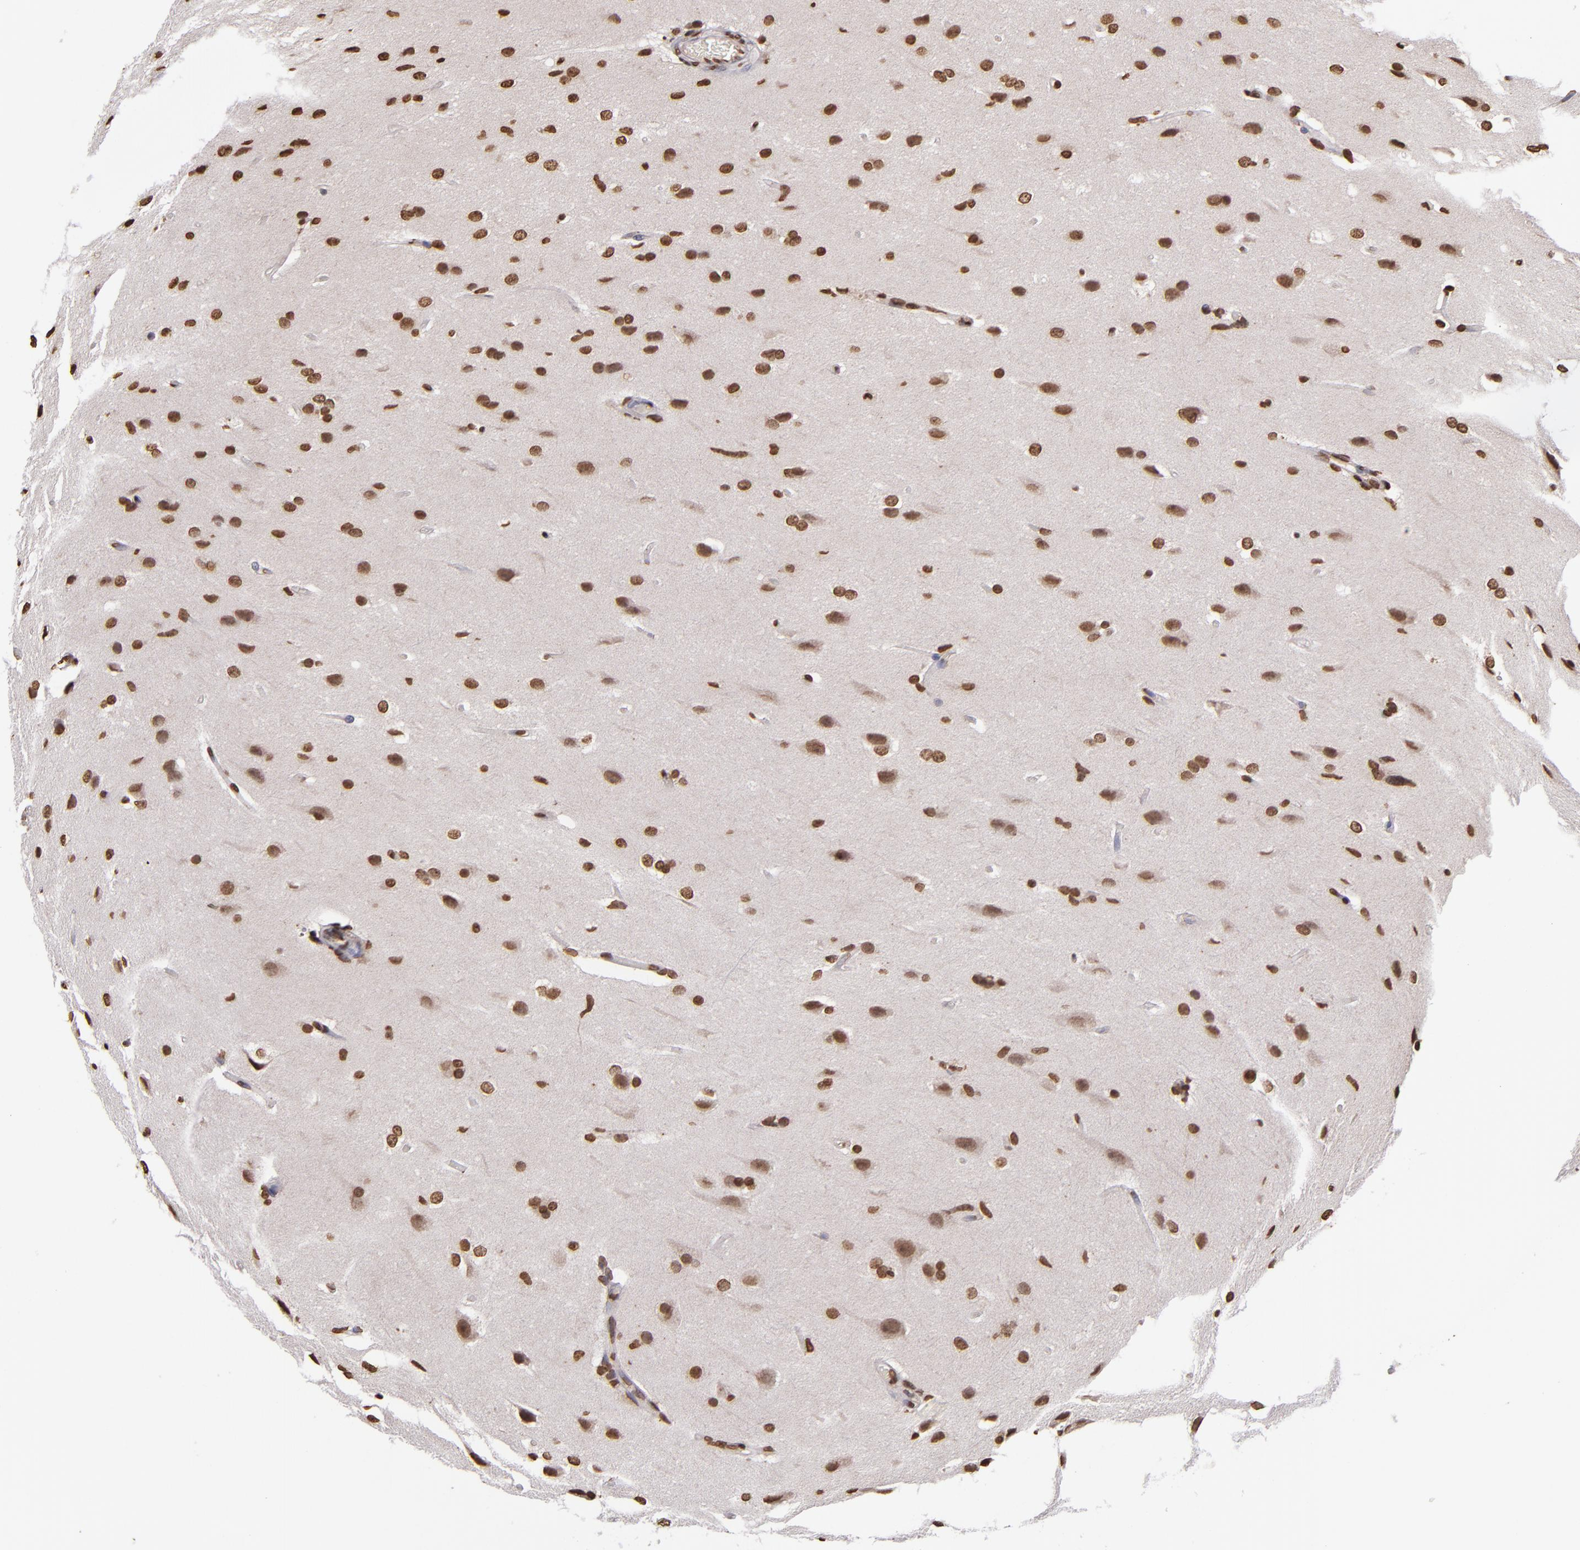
{"staining": {"intensity": "strong", "quantity": ">75%", "location": "nuclear"}, "tissue": "glioma", "cell_type": "Tumor cells", "image_type": "cancer", "snomed": [{"axis": "morphology", "description": "Glioma, malignant, High grade"}, {"axis": "topography", "description": "Brain"}], "caption": "A brown stain shows strong nuclear expression of a protein in malignant glioma (high-grade) tumor cells.", "gene": "LBX1", "patient": {"sex": "male", "age": 68}}